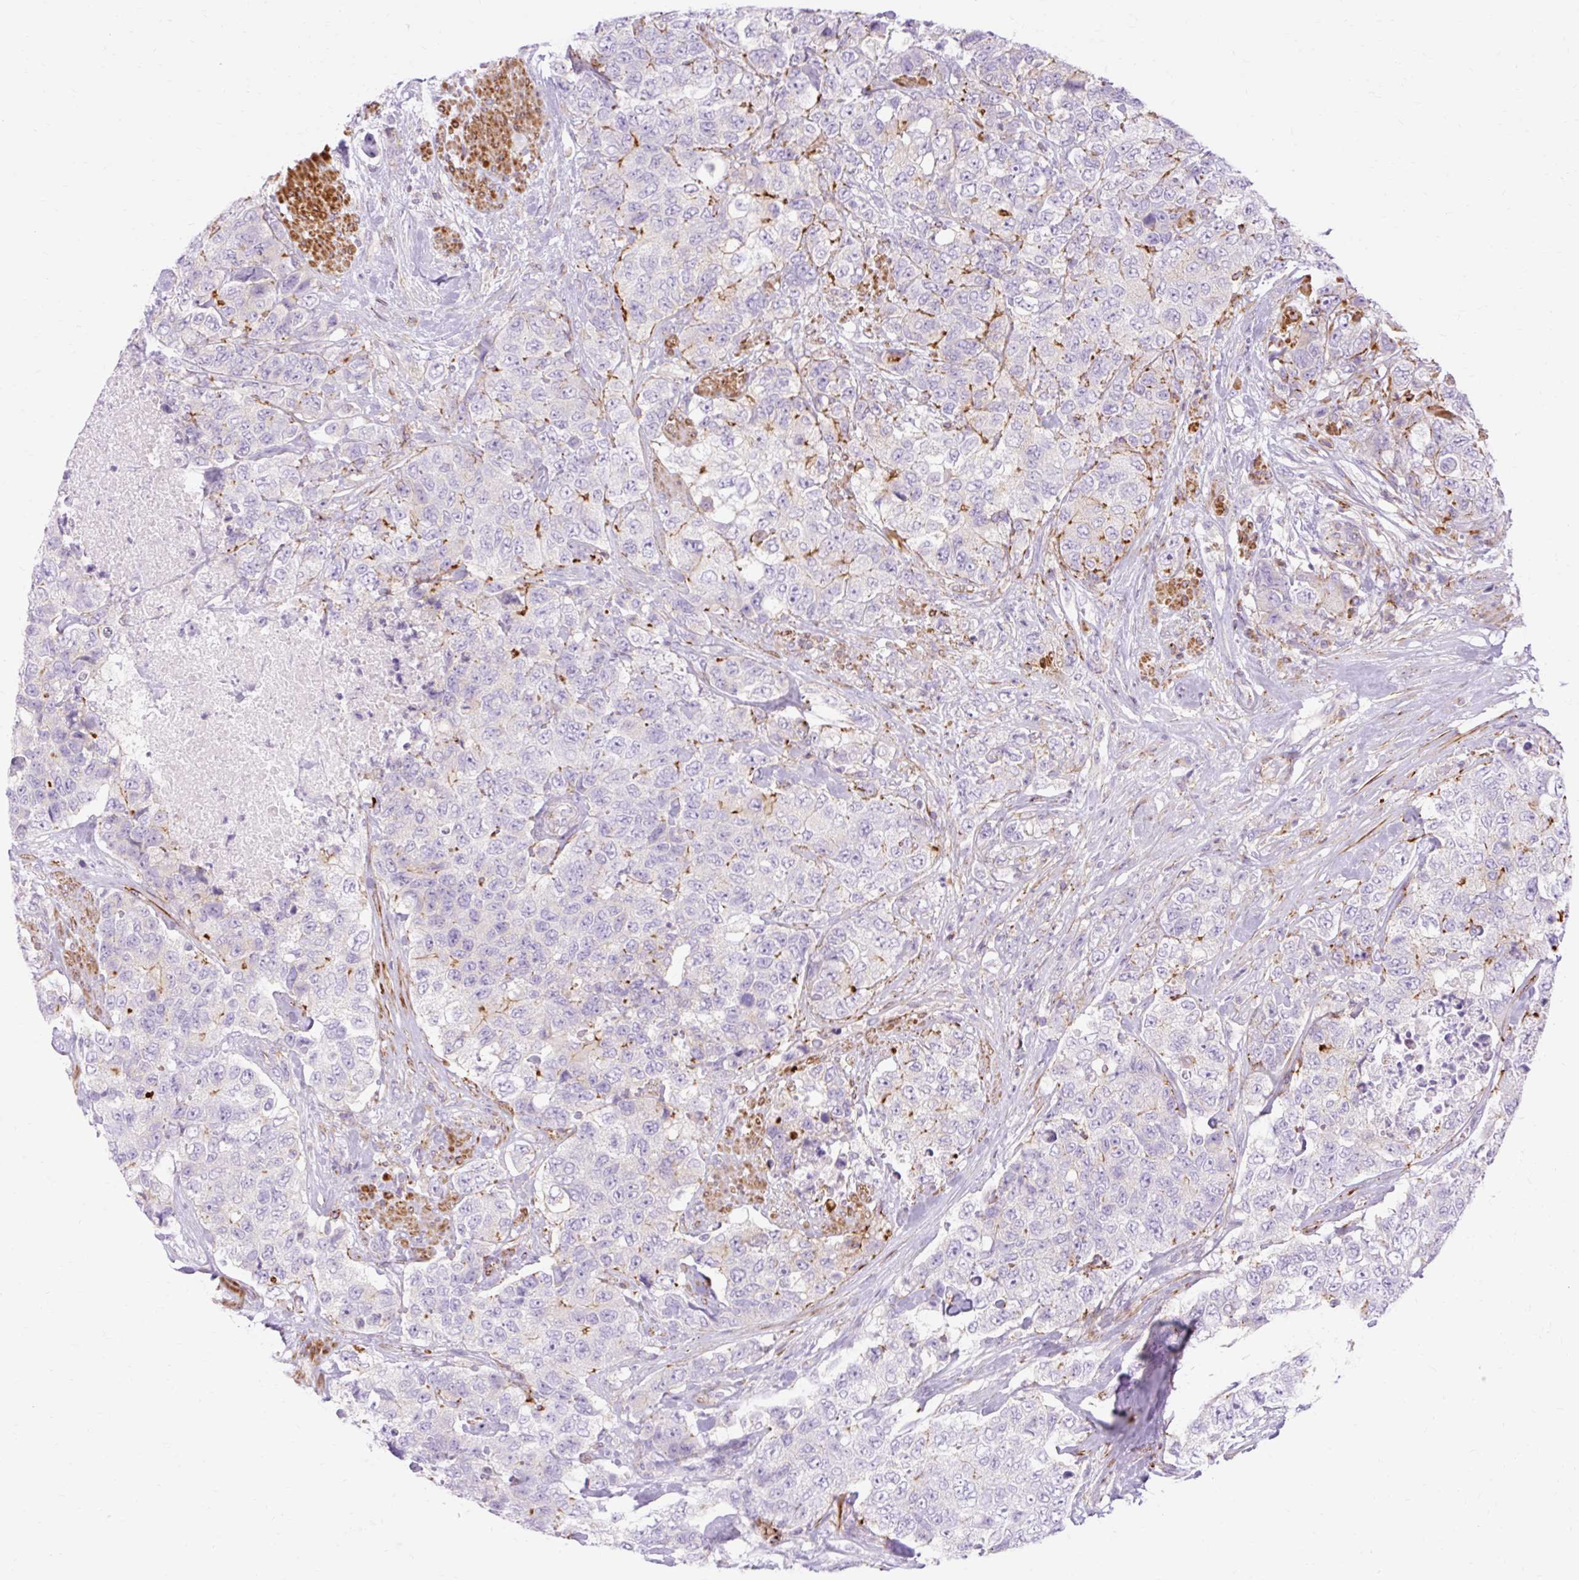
{"staining": {"intensity": "negative", "quantity": "none", "location": "none"}, "tissue": "urothelial cancer", "cell_type": "Tumor cells", "image_type": "cancer", "snomed": [{"axis": "morphology", "description": "Urothelial carcinoma, High grade"}, {"axis": "topography", "description": "Urinary bladder"}], "caption": "This micrograph is of urothelial cancer stained with immunohistochemistry to label a protein in brown with the nuclei are counter-stained blue. There is no positivity in tumor cells.", "gene": "CORO7-PAM16", "patient": {"sex": "female", "age": 78}}